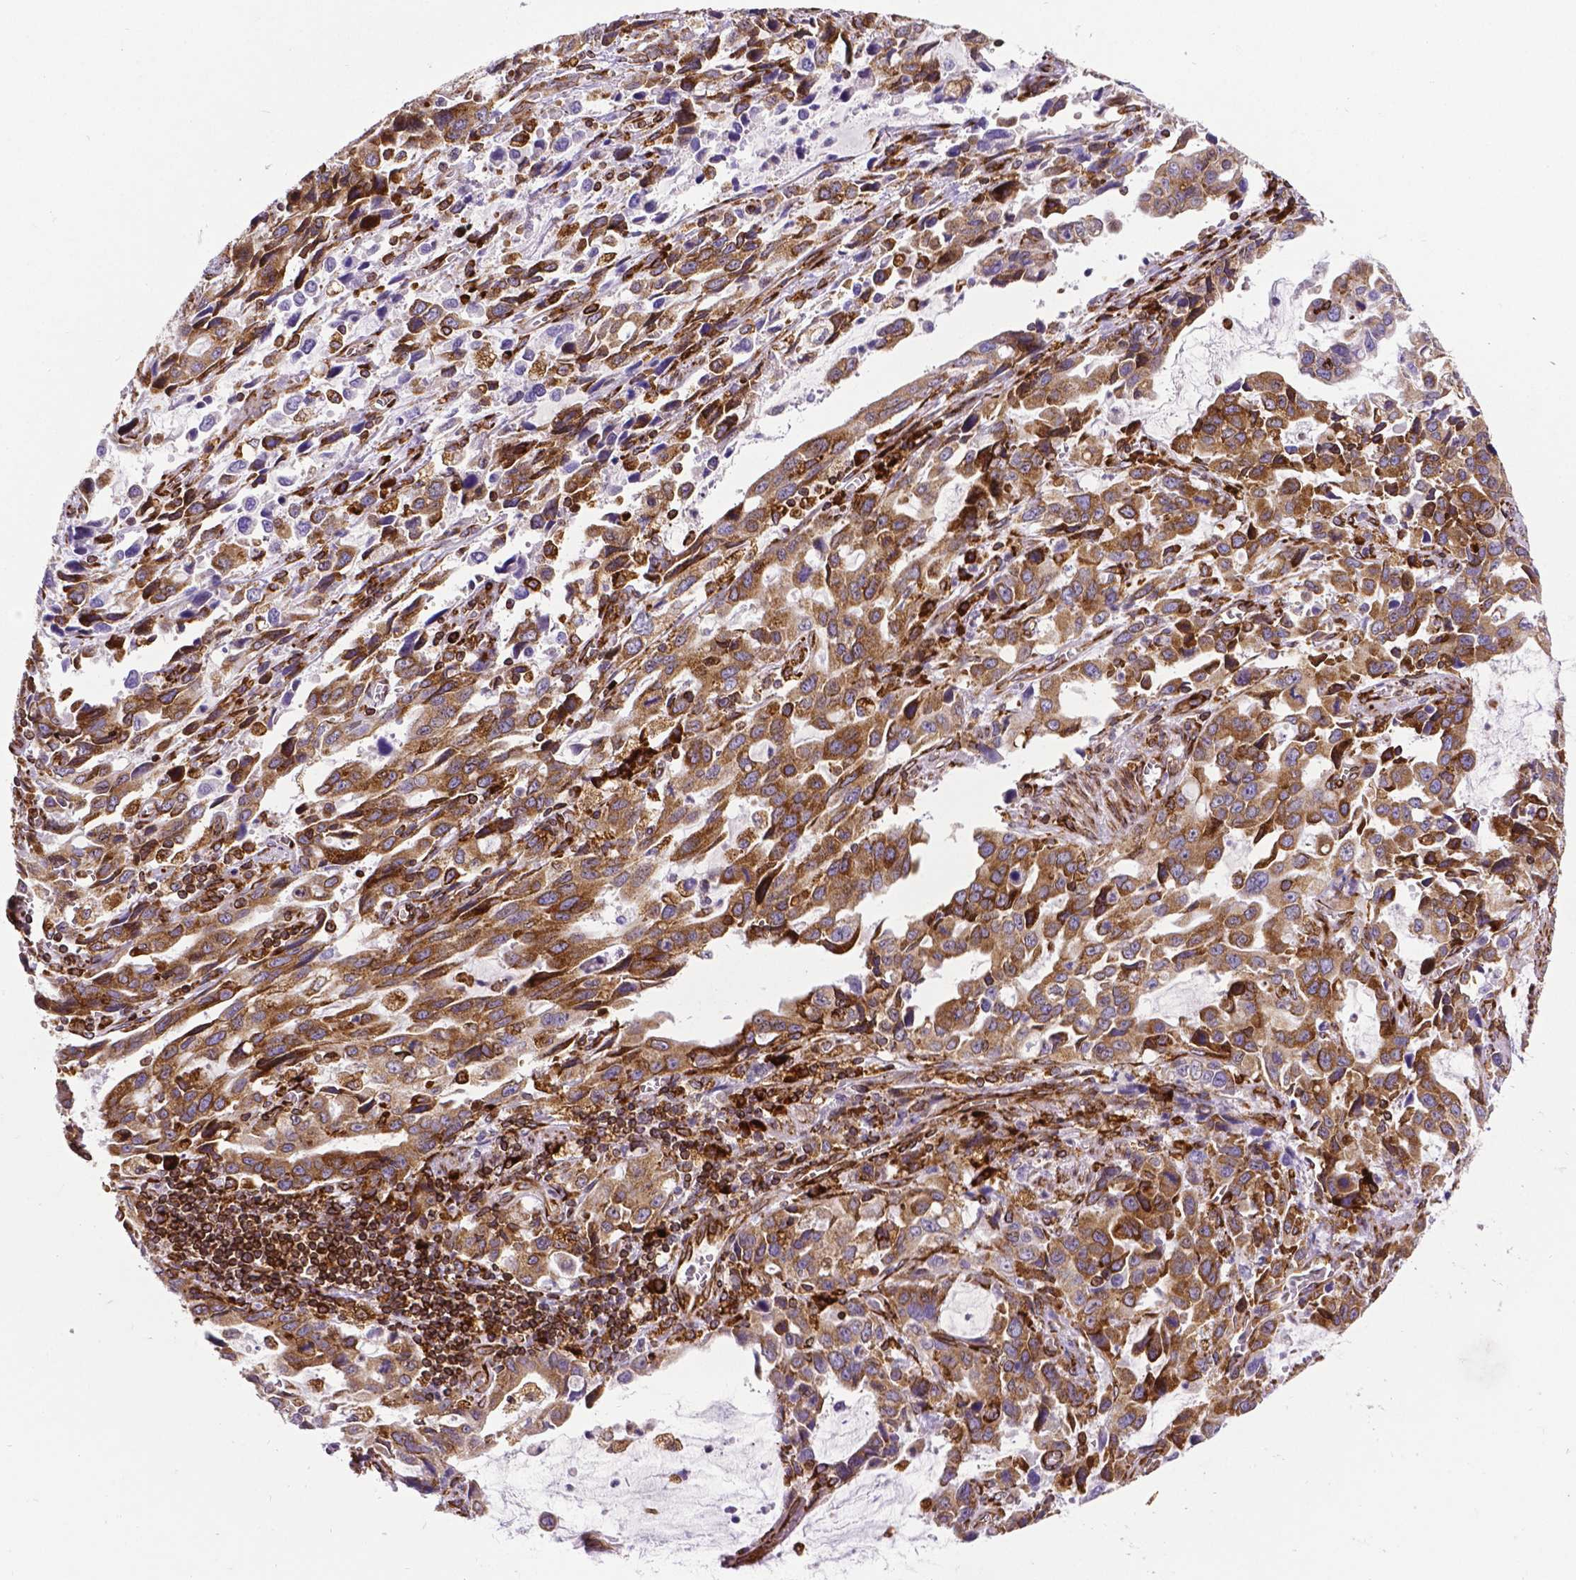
{"staining": {"intensity": "moderate", "quantity": ">75%", "location": "cytoplasmic/membranous"}, "tissue": "stomach cancer", "cell_type": "Tumor cells", "image_type": "cancer", "snomed": [{"axis": "morphology", "description": "Adenocarcinoma, NOS"}, {"axis": "topography", "description": "Stomach, upper"}], "caption": "Stomach cancer was stained to show a protein in brown. There is medium levels of moderate cytoplasmic/membranous positivity in approximately >75% of tumor cells.", "gene": "MTDH", "patient": {"sex": "male", "age": 85}}